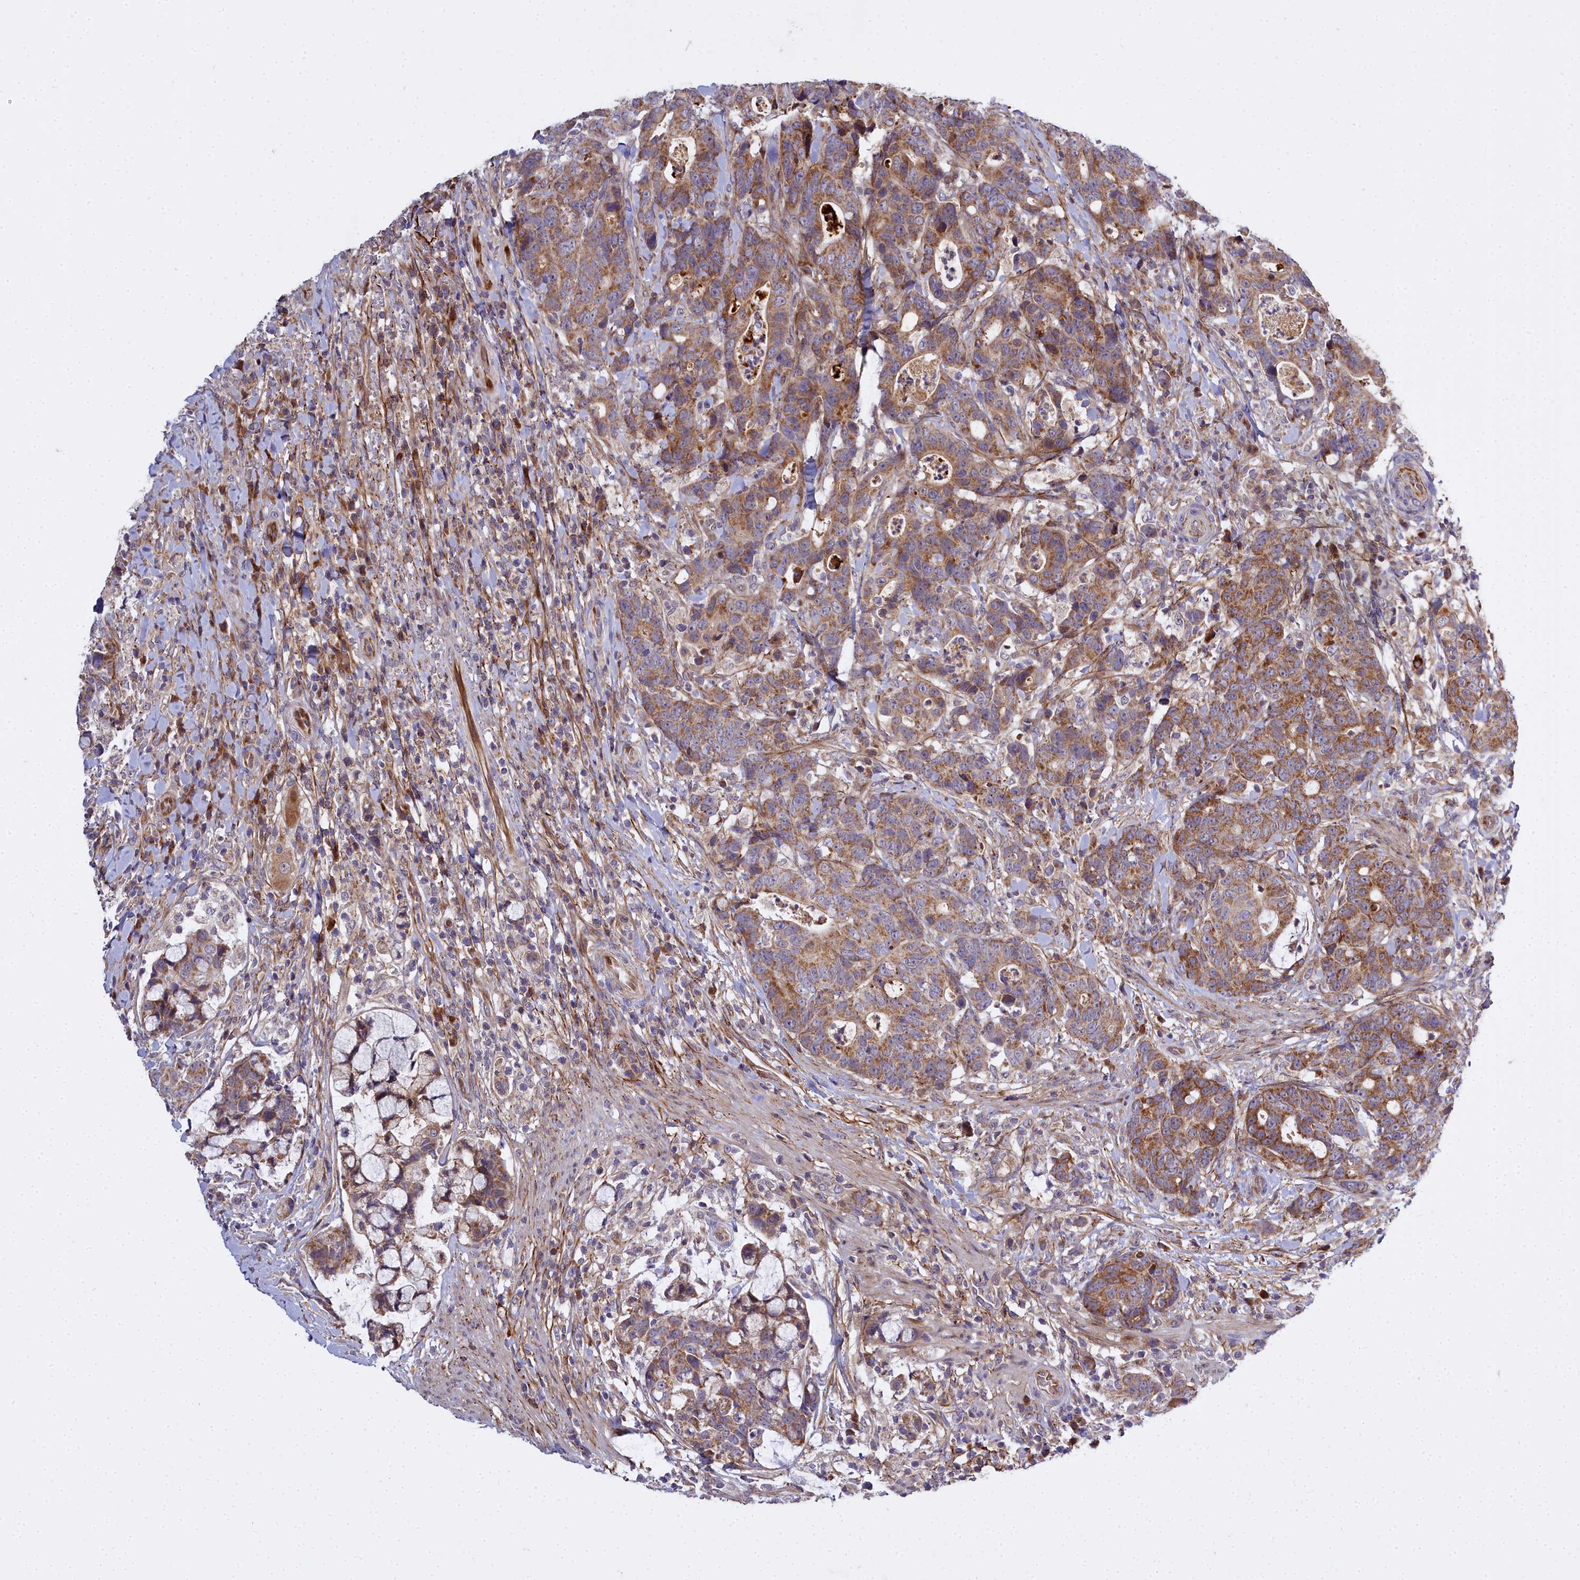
{"staining": {"intensity": "moderate", "quantity": ">75%", "location": "cytoplasmic/membranous"}, "tissue": "colorectal cancer", "cell_type": "Tumor cells", "image_type": "cancer", "snomed": [{"axis": "morphology", "description": "Adenocarcinoma, NOS"}, {"axis": "topography", "description": "Colon"}], "caption": "An IHC micrograph of neoplastic tissue is shown. Protein staining in brown labels moderate cytoplasmic/membranous positivity in colorectal adenocarcinoma within tumor cells.", "gene": "MRPS11", "patient": {"sex": "female", "age": 82}}